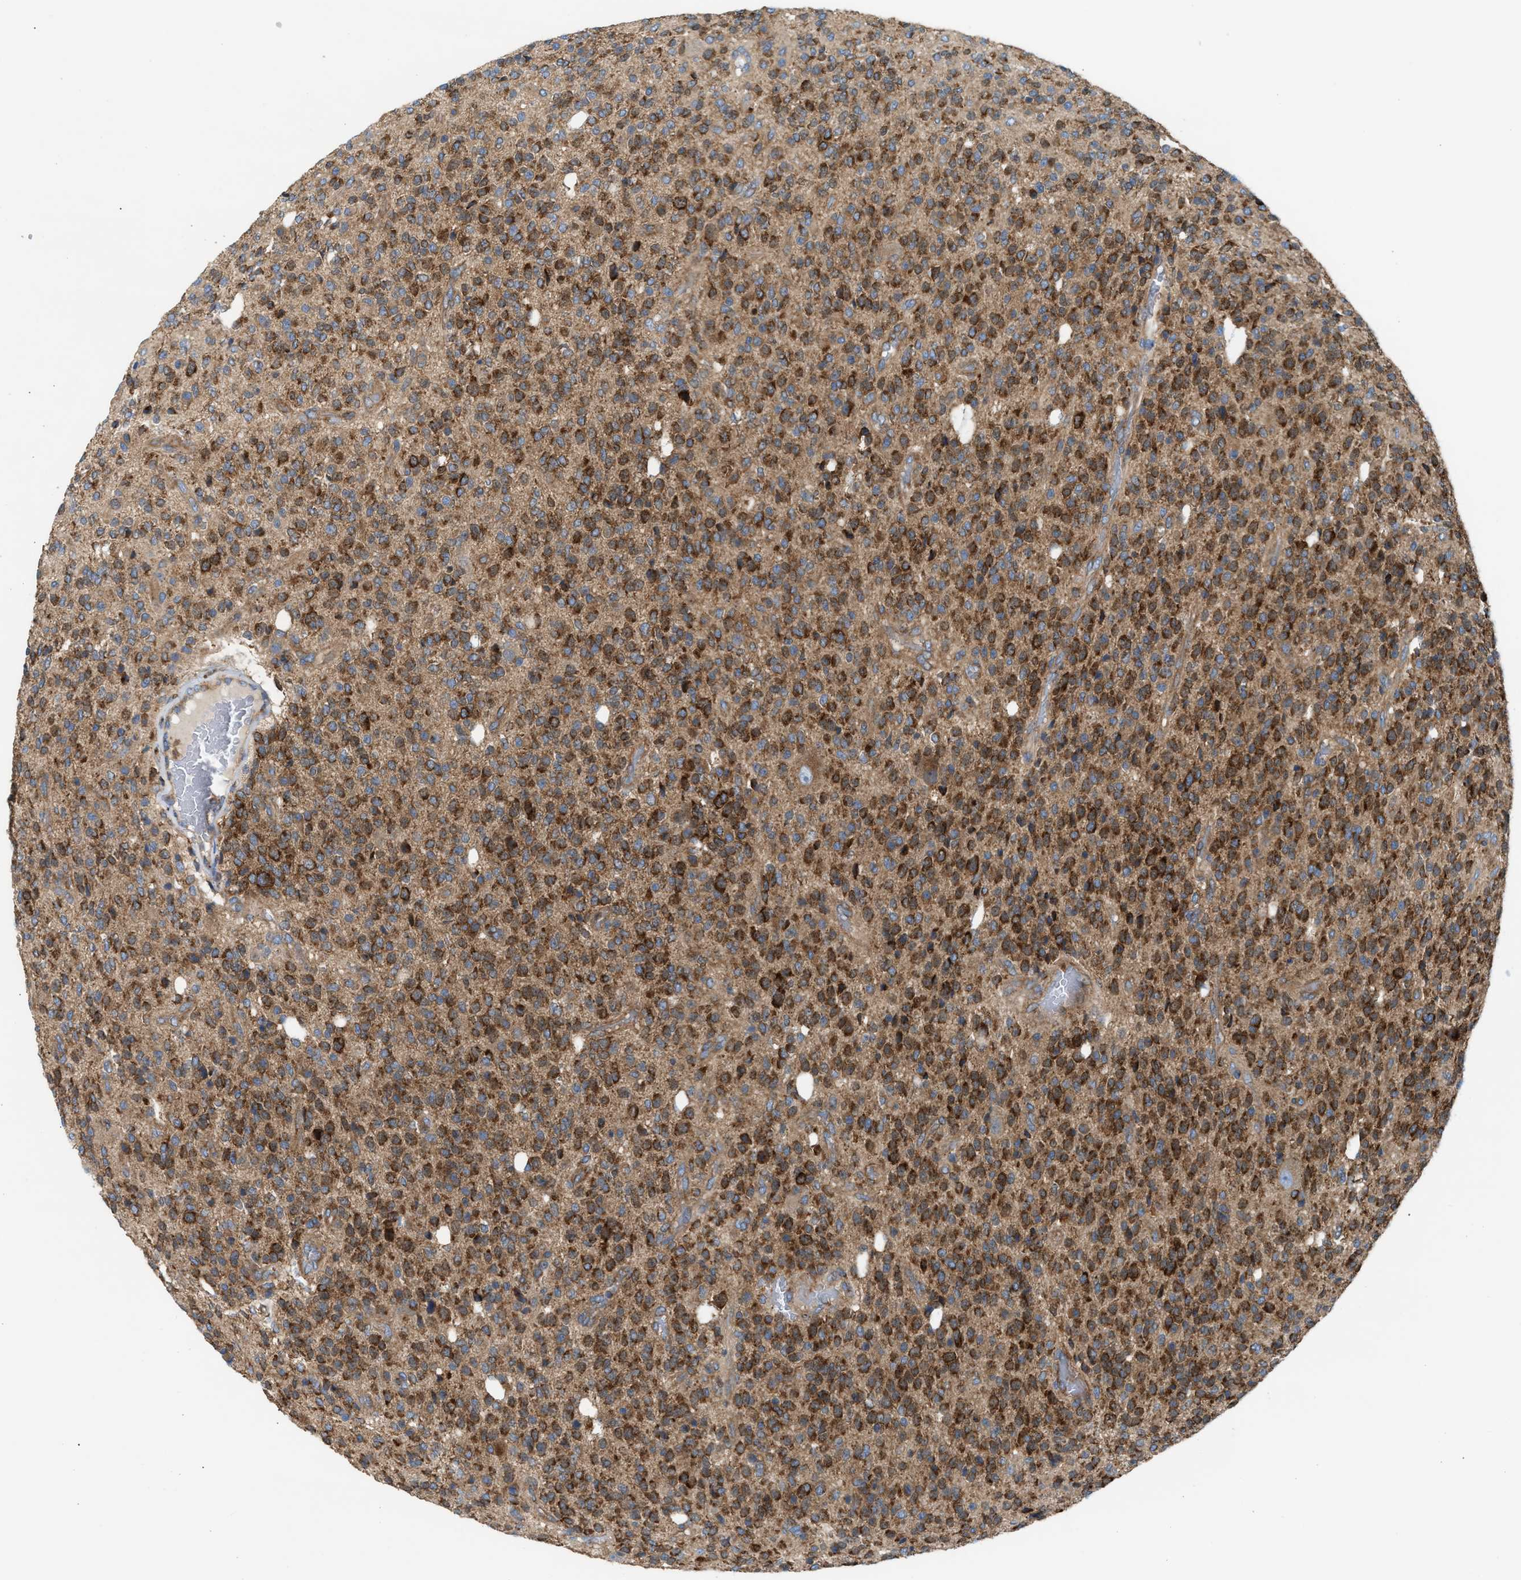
{"staining": {"intensity": "strong", "quantity": ">75%", "location": "cytoplasmic/membranous"}, "tissue": "glioma", "cell_type": "Tumor cells", "image_type": "cancer", "snomed": [{"axis": "morphology", "description": "Glioma, malignant, High grade"}, {"axis": "topography", "description": "Brain"}], "caption": "Protein expression analysis of malignant glioma (high-grade) displays strong cytoplasmic/membranous expression in about >75% of tumor cells. The protein of interest is shown in brown color, while the nuclei are stained blue.", "gene": "TBC1D15", "patient": {"sex": "male", "age": 34}}